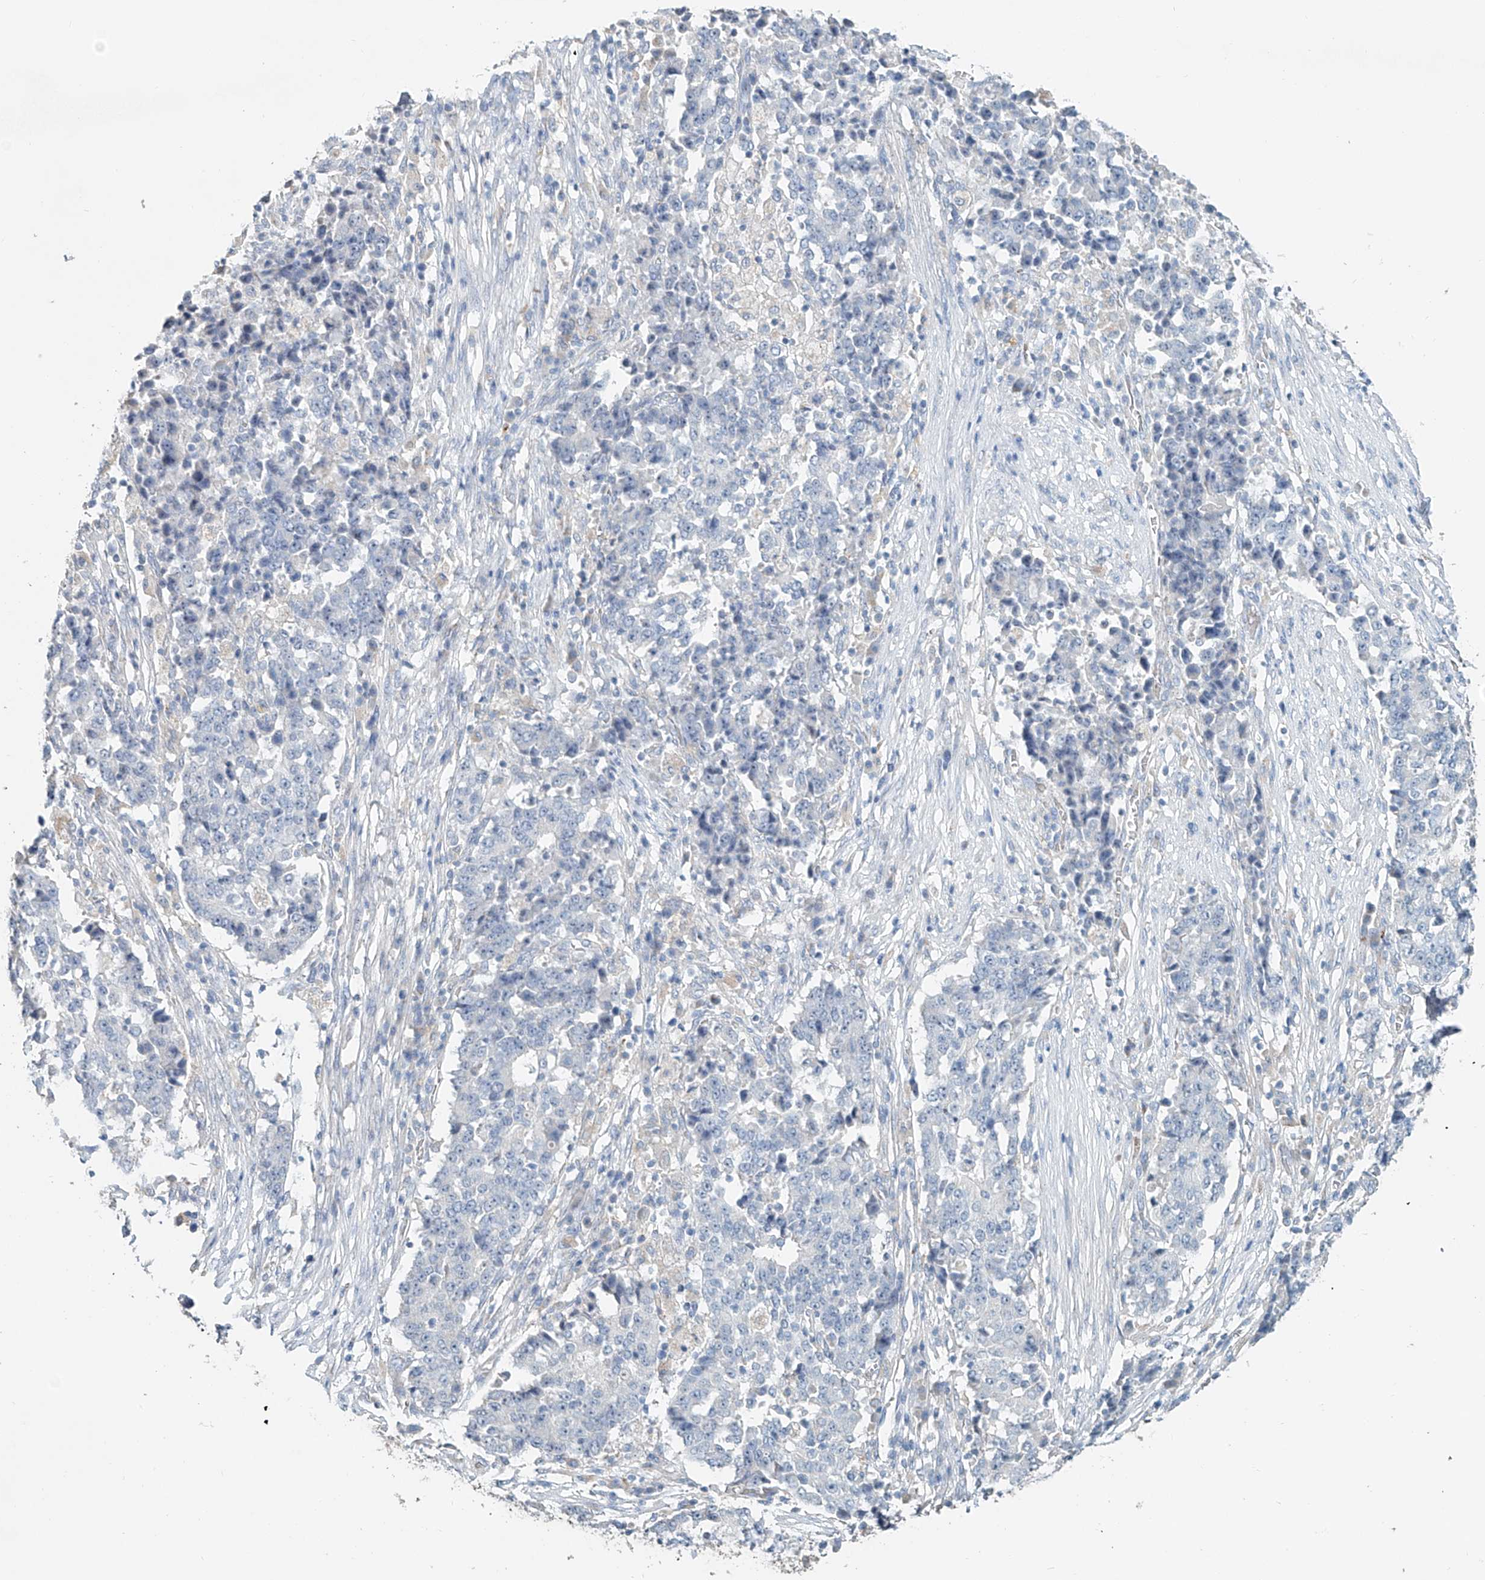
{"staining": {"intensity": "negative", "quantity": "none", "location": "none"}, "tissue": "stomach cancer", "cell_type": "Tumor cells", "image_type": "cancer", "snomed": [{"axis": "morphology", "description": "Adenocarcinoma, NOS"}, {"axis": "topography", "description": "Stomach"}], "caption": "There is no significant expression in tumor cells of stomach adenocarcinoma.", "gene": "TRIM47", "patient": {"sex": "male", "age": 59}}